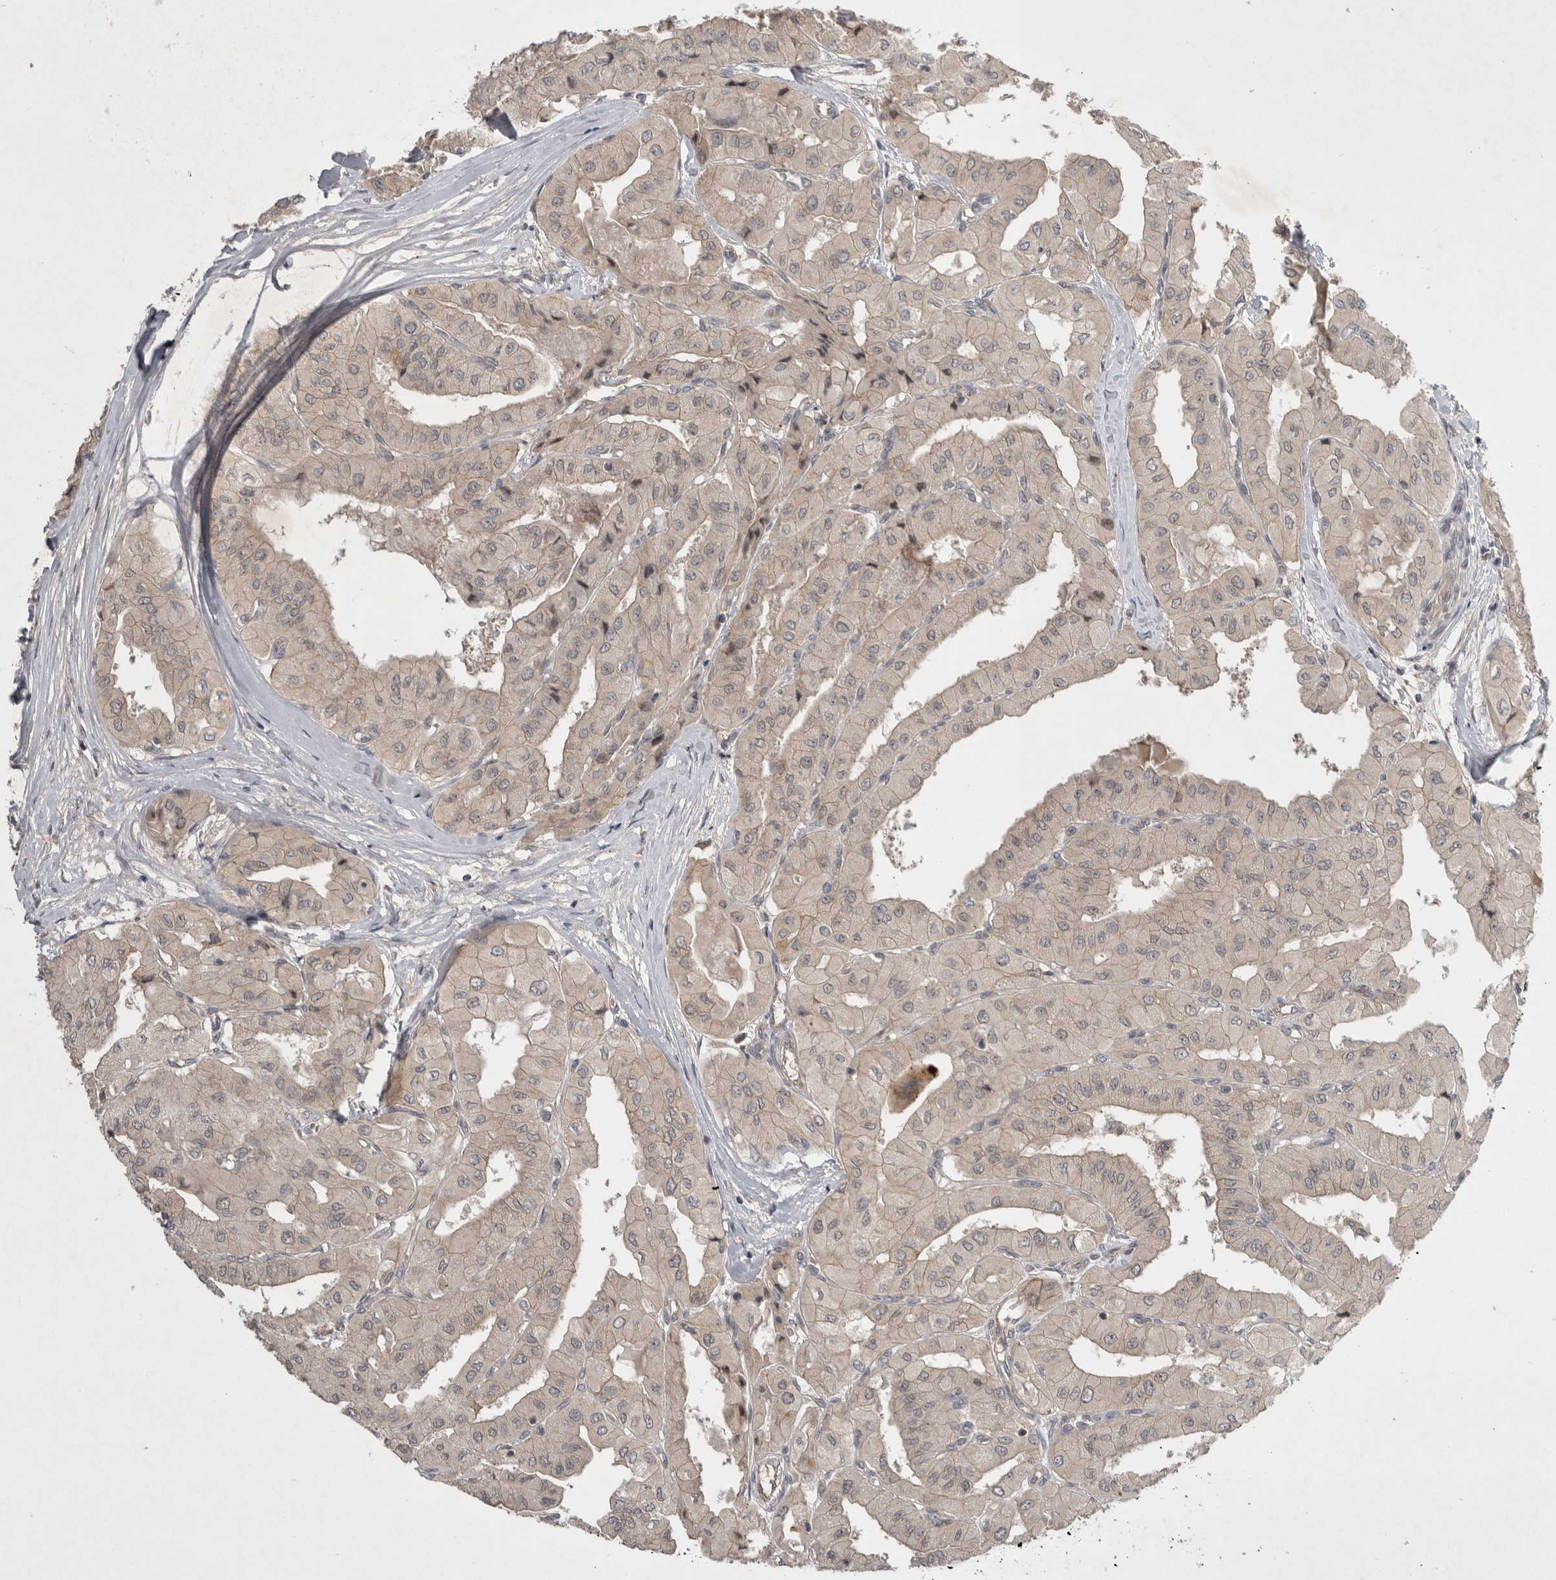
{"staining": {"intensity": "weak", "quantity": ">75%", "location": "cytoplasmic/membranous"}, "tissue": "thyroid cancer", "cell_type": "Tumor cells", "image_type": "cancer", "snomed": [{"axis": "morphology", "description": "Papillary adenocarcinoma, NOS"}, {"axis": "topography", "description": "Thyroid gland"}], "caption": "Tumor cells exhibit weak cytoplasmic/membranous expression in about >75% of cells in thyroid cancer (papillary adenocarcinoma).", "gene": "NRCAM", "patient": {"sex": "female", "age": 59}}